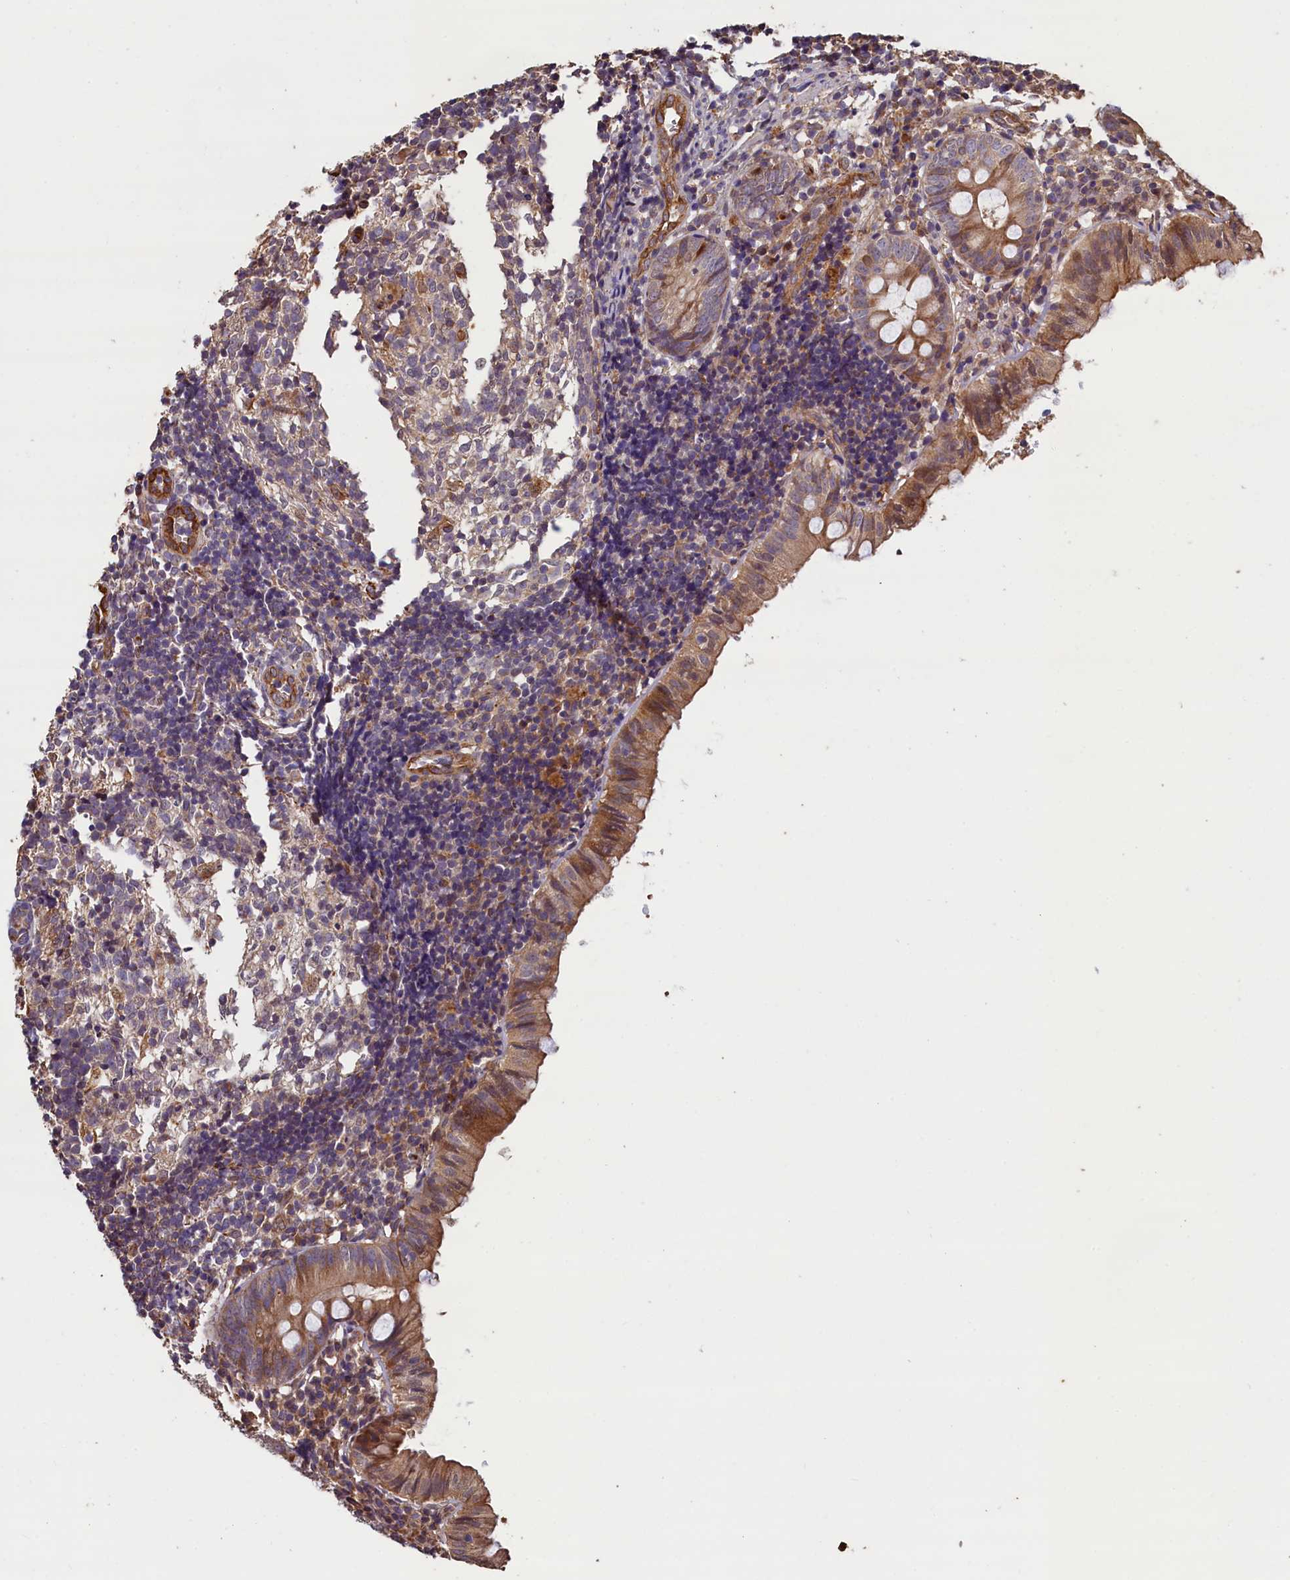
{"staining": {"intensity": "moderate", "quantity": ">75%", "location": "cytoplasmic/membranous"}, "tissue": "appendix", "cell_type": "Glandular cells", "image_type": "normal", "snomed": [{"axis": "morphology", "description": "Normal tissue, NOS"}, {"axis": "topography", "description": "Appendix"}], "caption": "Immunohistochemical staining of unremarkable appendix exhibits medium levels of moderate cytoplasmic/membranous staining in about >75% of glandular cells.", "gene": "ACSBG1", "patient": {"sex": "male", "age": 8}}